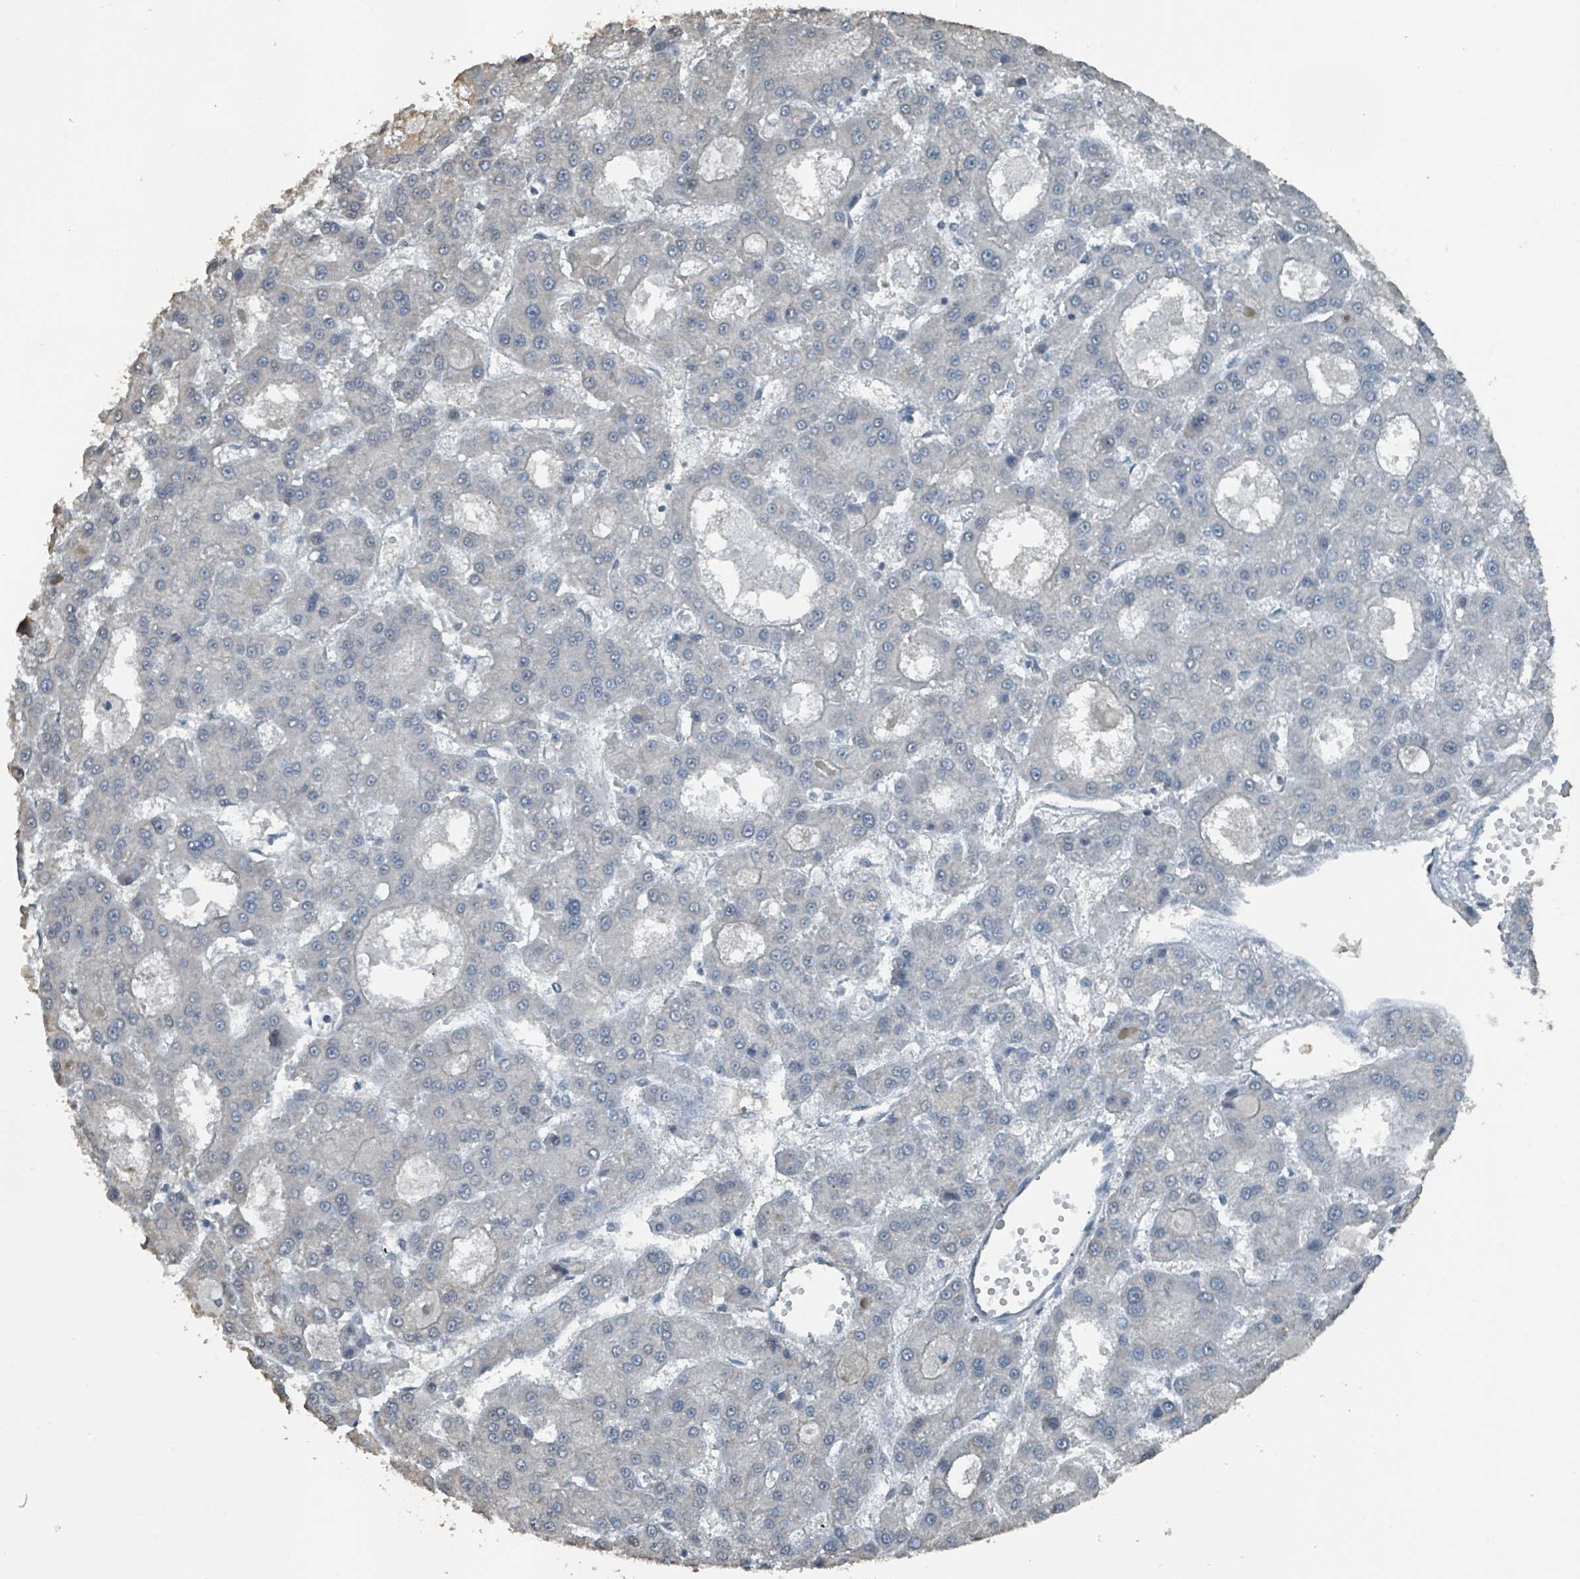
{"staining": {"intensity": "negative", "quantity": "none", "location": "none"}, "tissue": "liver cancer", "cell_type": "Tumor cells", "image_type": "cancer", "snomed": [{"axis": "morphology", "description": "Carcinoma, Hepatocellular, NOS"}, {"axis": "topography", "description": "Liver"}], "caption": "An image of liver cancer (hepatocellular carcinoma) stained for a protein shows no brown staining in tumor cells. (DAB IHC, high magnification).", "gene": "PHIP", "patient": {"sex": "male", "age": 70}}